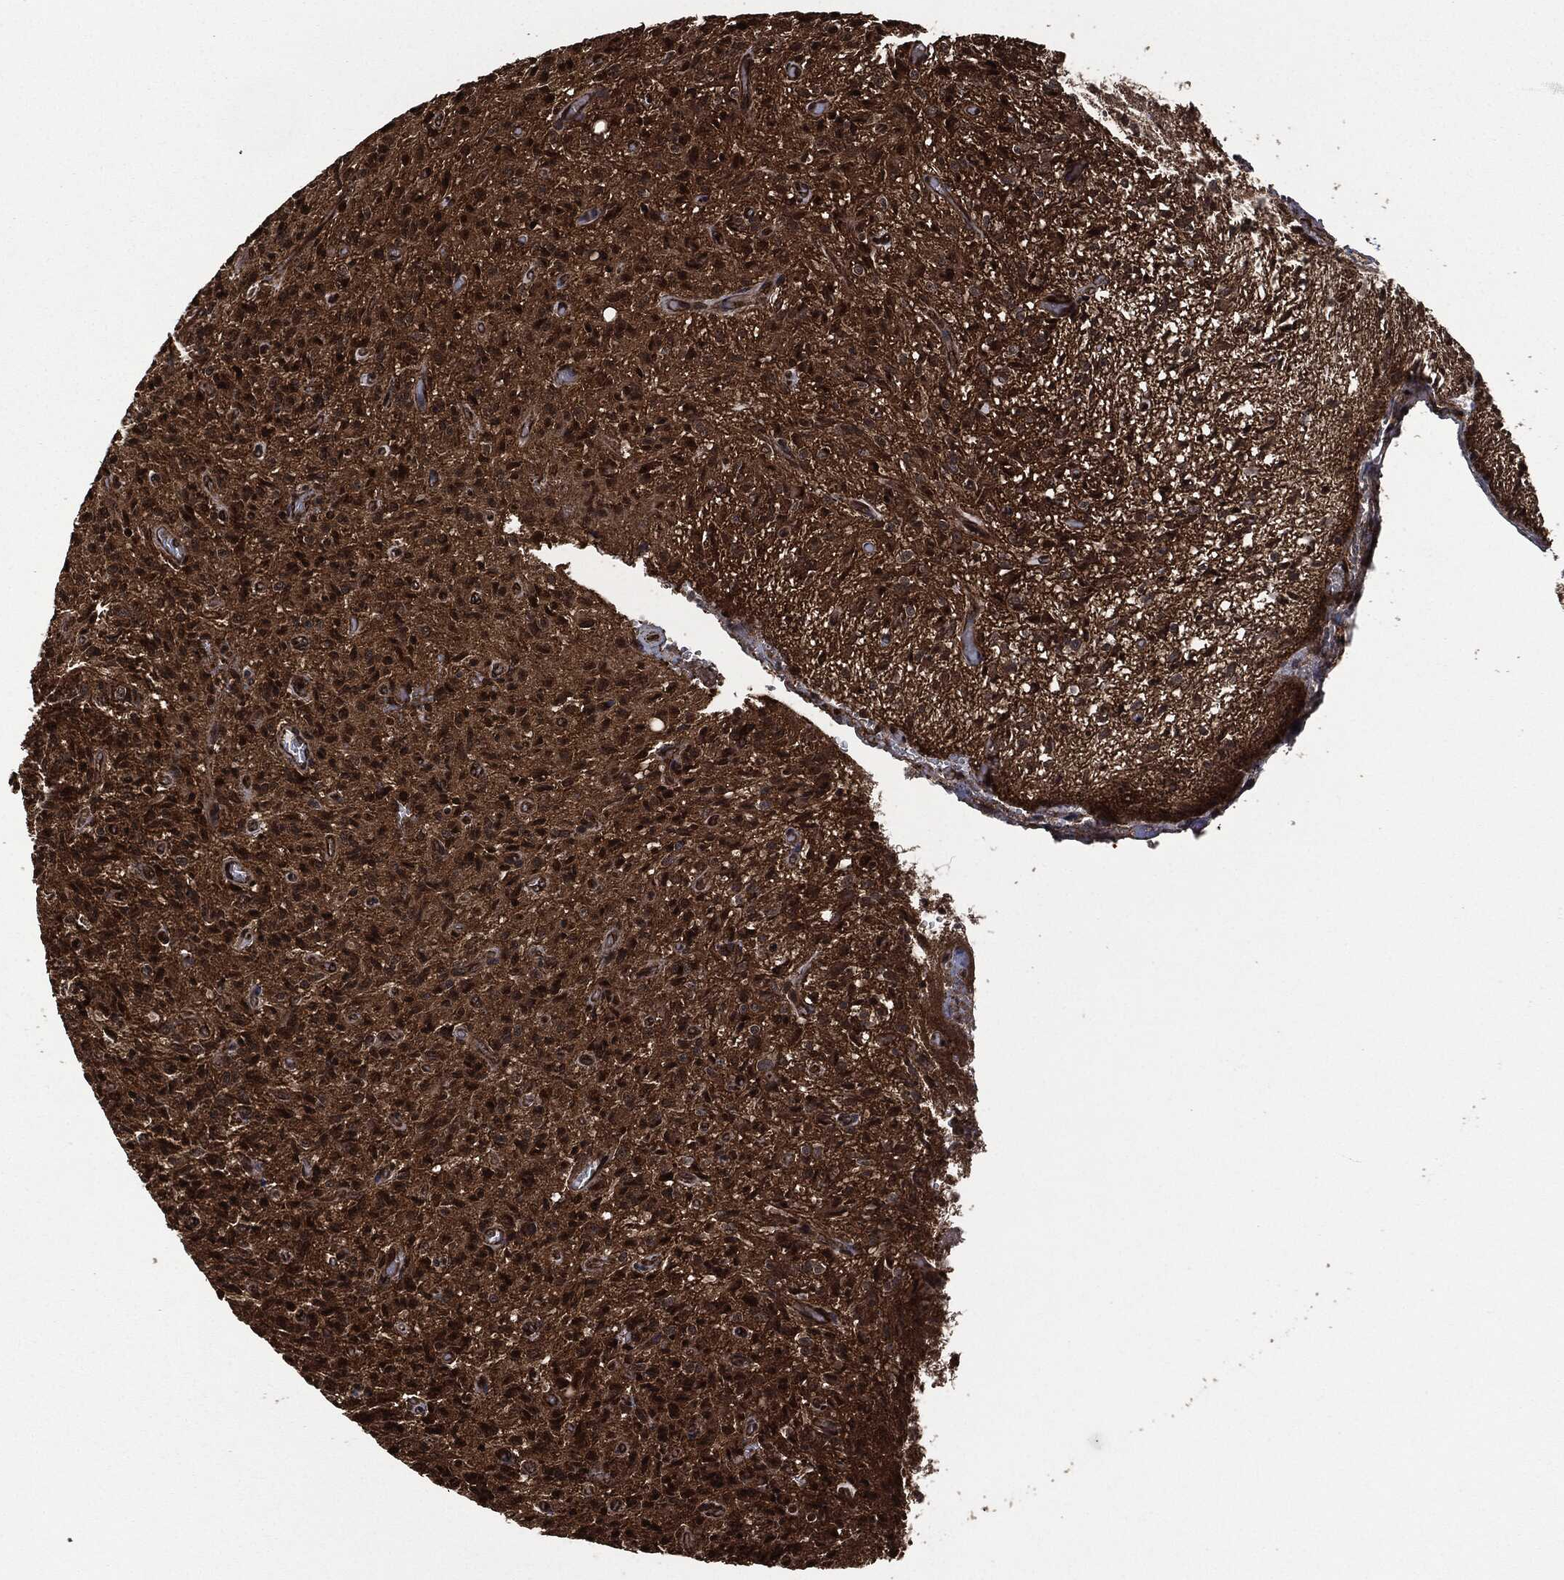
{"staining": {"intensity": "moderate", "quantity": ">75%", "location": "cytoplasmic/membranous,nuclear"}, "tissue": "glioma", "cell_type": "Tumor cells", "image_type": "cancer", "snomed": [{"axis": "morphology", "description": "Glioma, malignant, High grade"}, {"axis": "topography", "description": "Brain"}], "caption": "Immunohistochemistry staining of malignant glioma (high-grade), which shows medium levels of moderate cytoplasmic/membranous and nuclear staining in approximately >75% of tumor cells indicating moderate cytoplasmic/membranous and nuclear protein expression. The staining was performed using DAB (3,3'-diaminobenzidine) (brown) for protein detection and nuclei were counterstained in hematoxylin (blue).", "gene": "HRAS", "patient": {"sex": "male", "age": 64}}